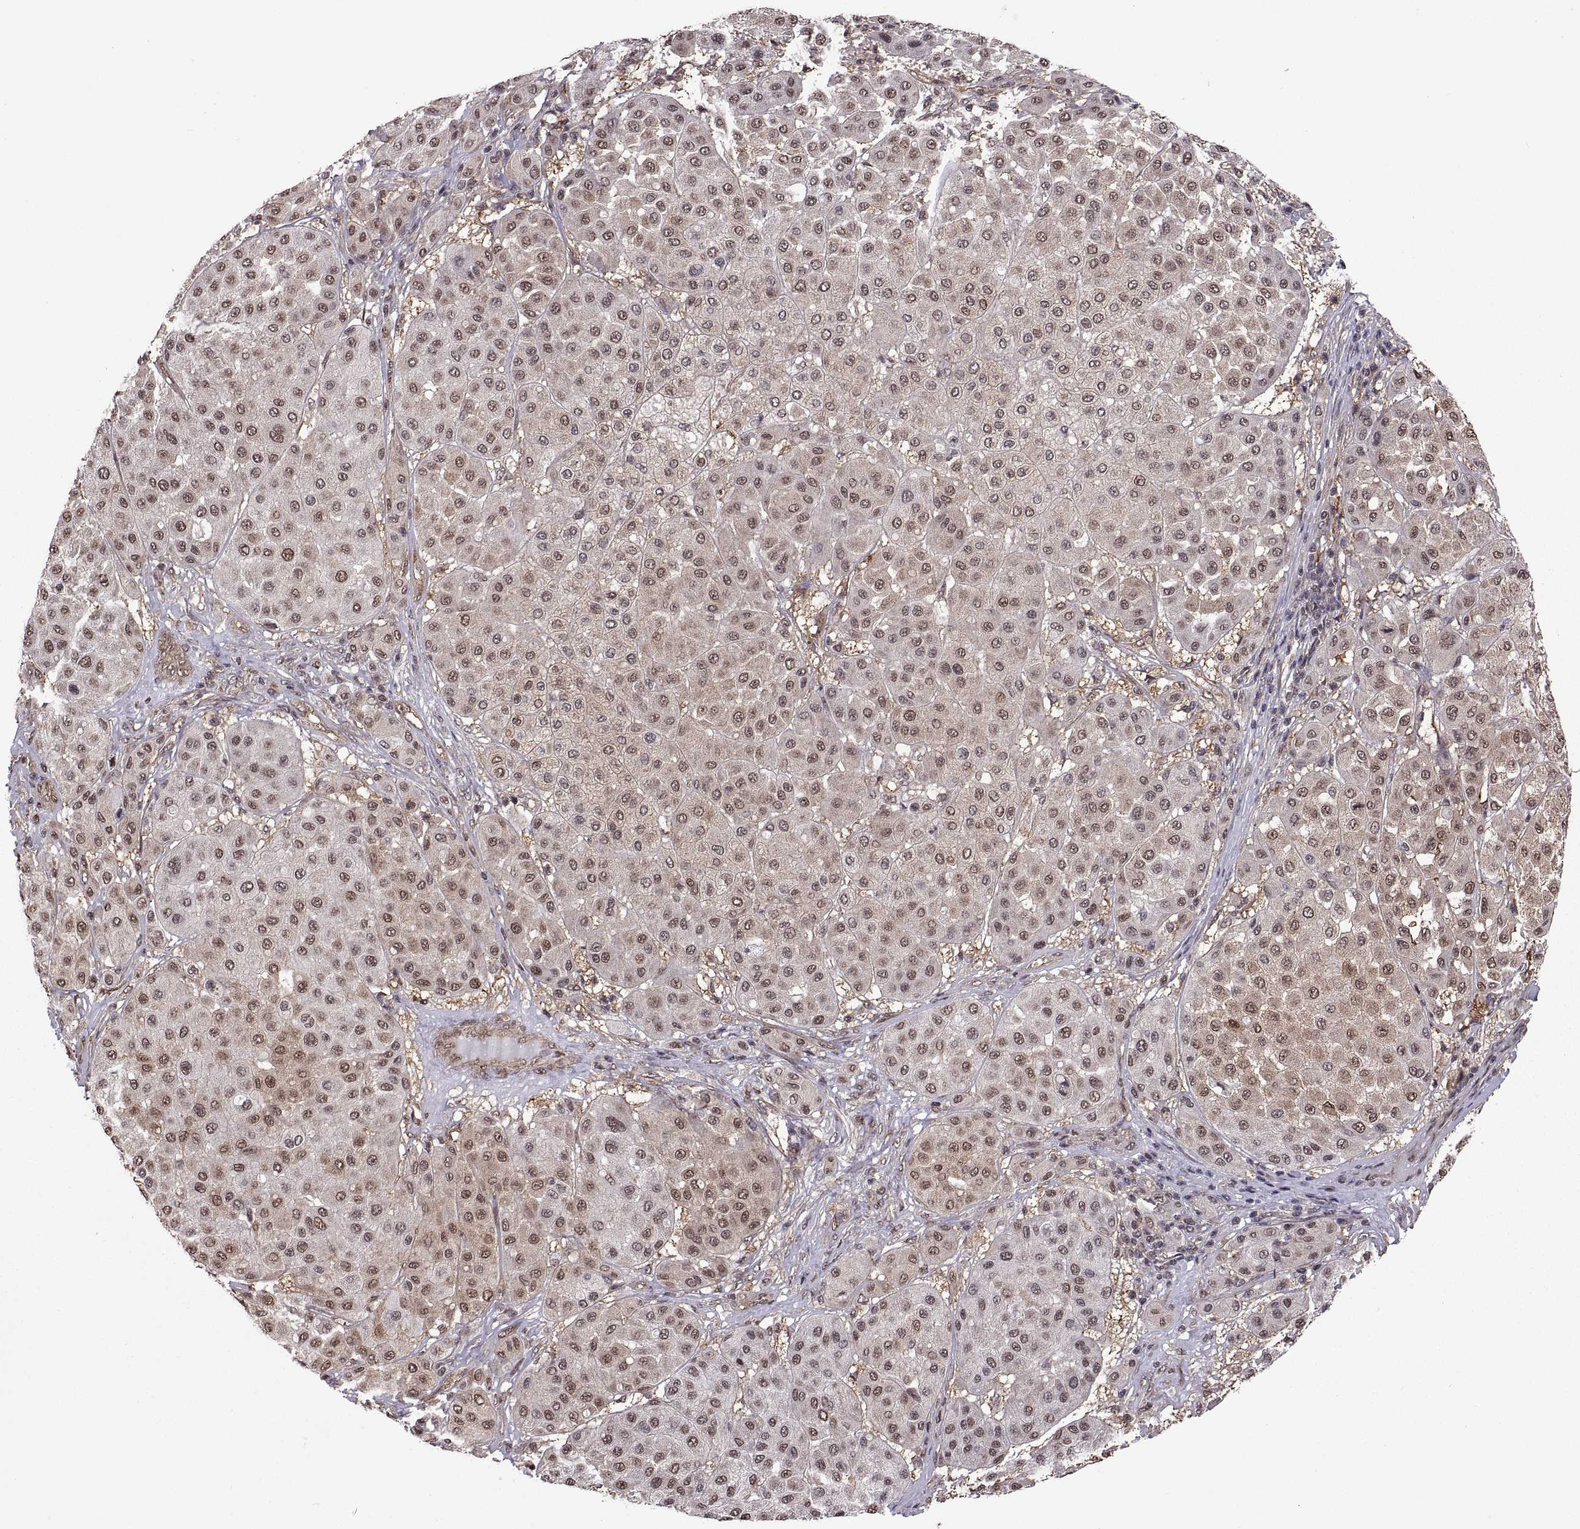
{"staining": {"intensity": "weak", "quantity": ">75%", "location": "nuclear"}, "tissue": "melanoma", "cell_type": "Tumor cells", "image_type": "cancer", "snomed": [{"axis": "morphology", "description": "Malignant melanoma, Metastatic site"}, {"axis": "topography", "description": "Smooth muscle"}], "caption": "Immunohistochemical staining of melanoma shows low levels of weak nuclear positivity in approximately >75% of tumor cells.", "gene": "ARRB1", "patient": {"sex": "male", "age": 41}}